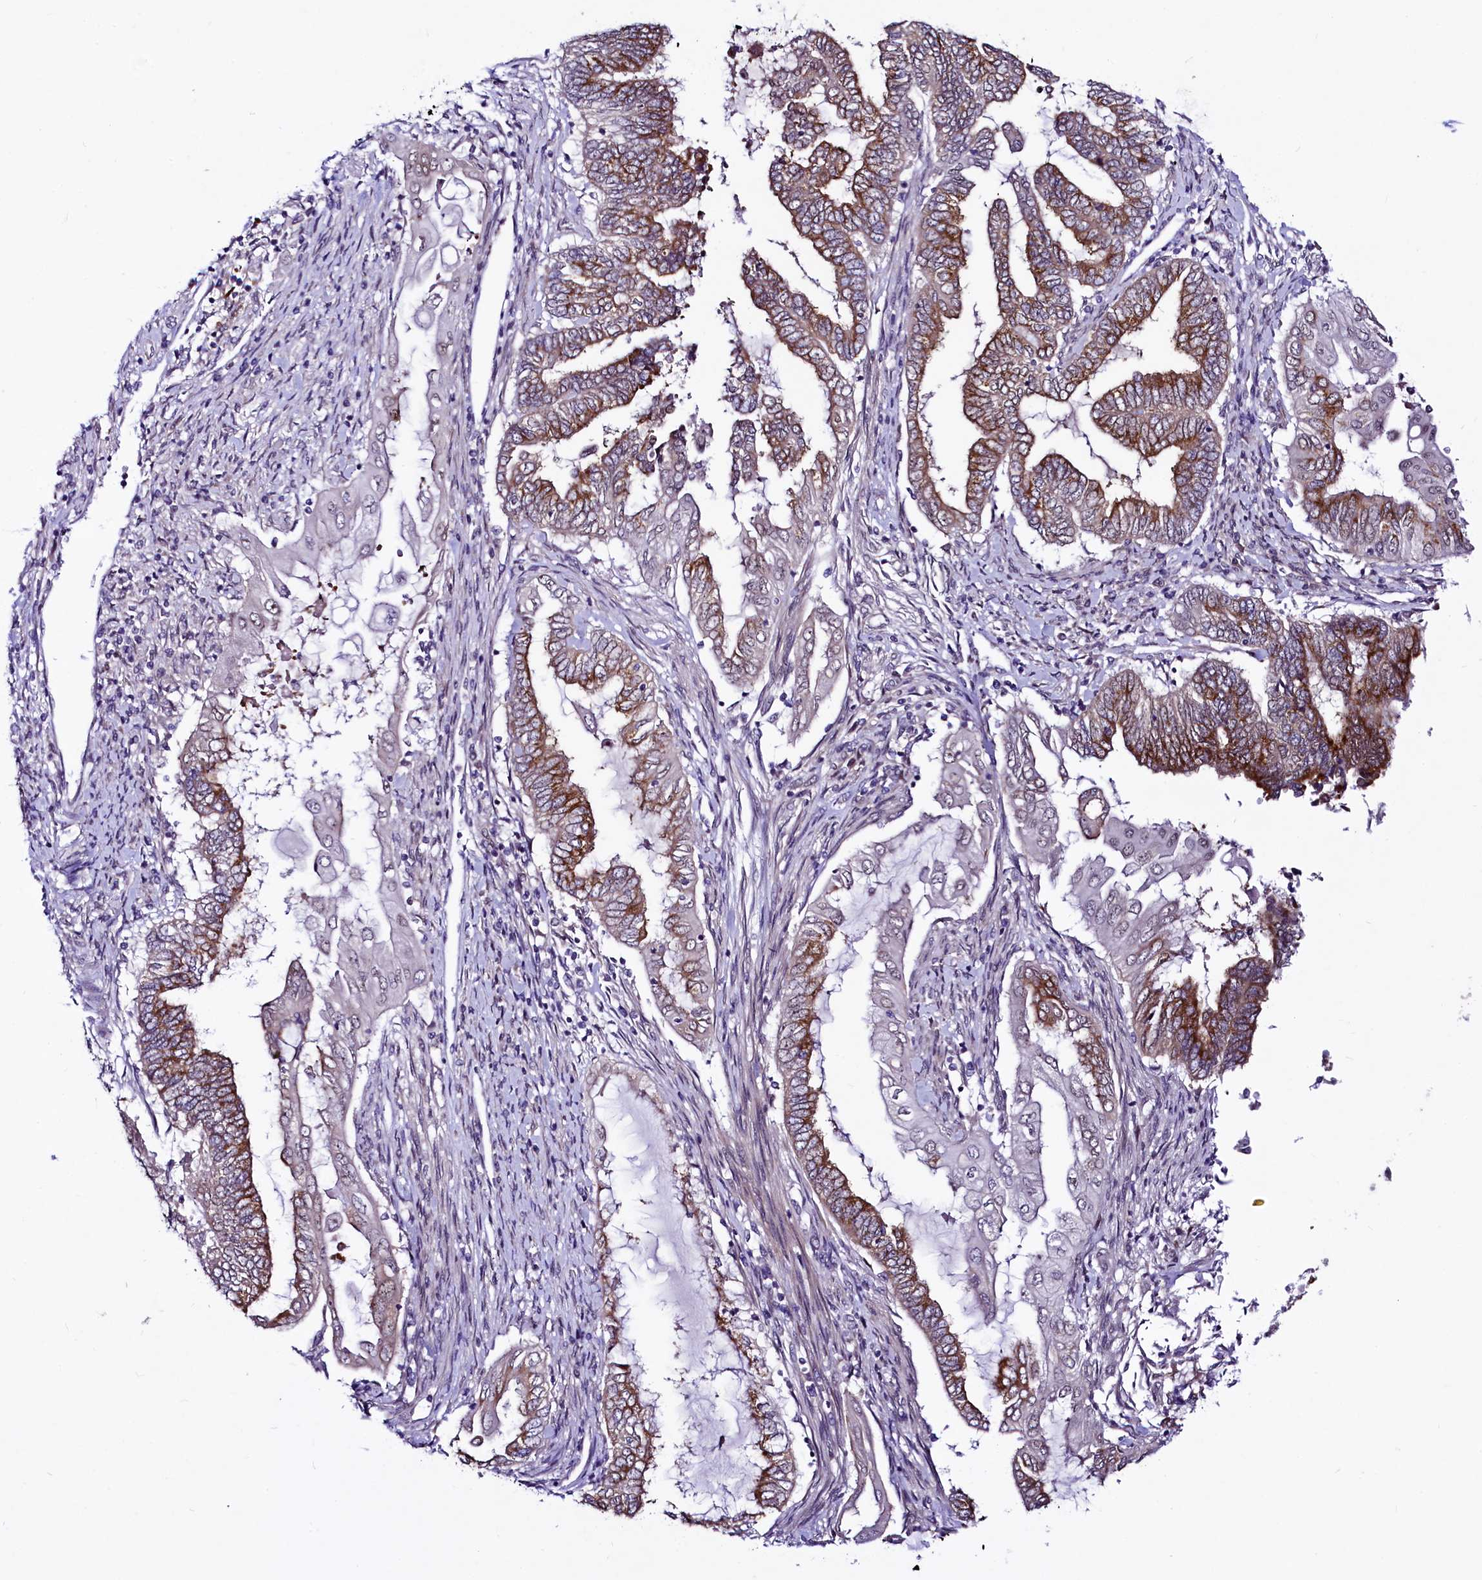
{"staining": {"intensity": "moderate", "quantity": "25%-75%", "location": "cytoplasmic/membranous"}, "tissue": "endometrial cancer", "cell_type": "Tumor cells", "image_type": "cancer", "snomed": [{"axis": "morphology", "description": "Adenocarcinoma, NOS"}, {"axis": "topography", "description": "Uterus"}, {"axis": "topography", "description": "Endometrium"}], "caption": "Human adenocarcinoma (endometrial) stained with a brown dye displays moderate cytoplasmic/membranous positive expression in about 25%-75% of tumor cells.", "gene": "LEUTX", "patient": {"sex": "female", "age": 70}}